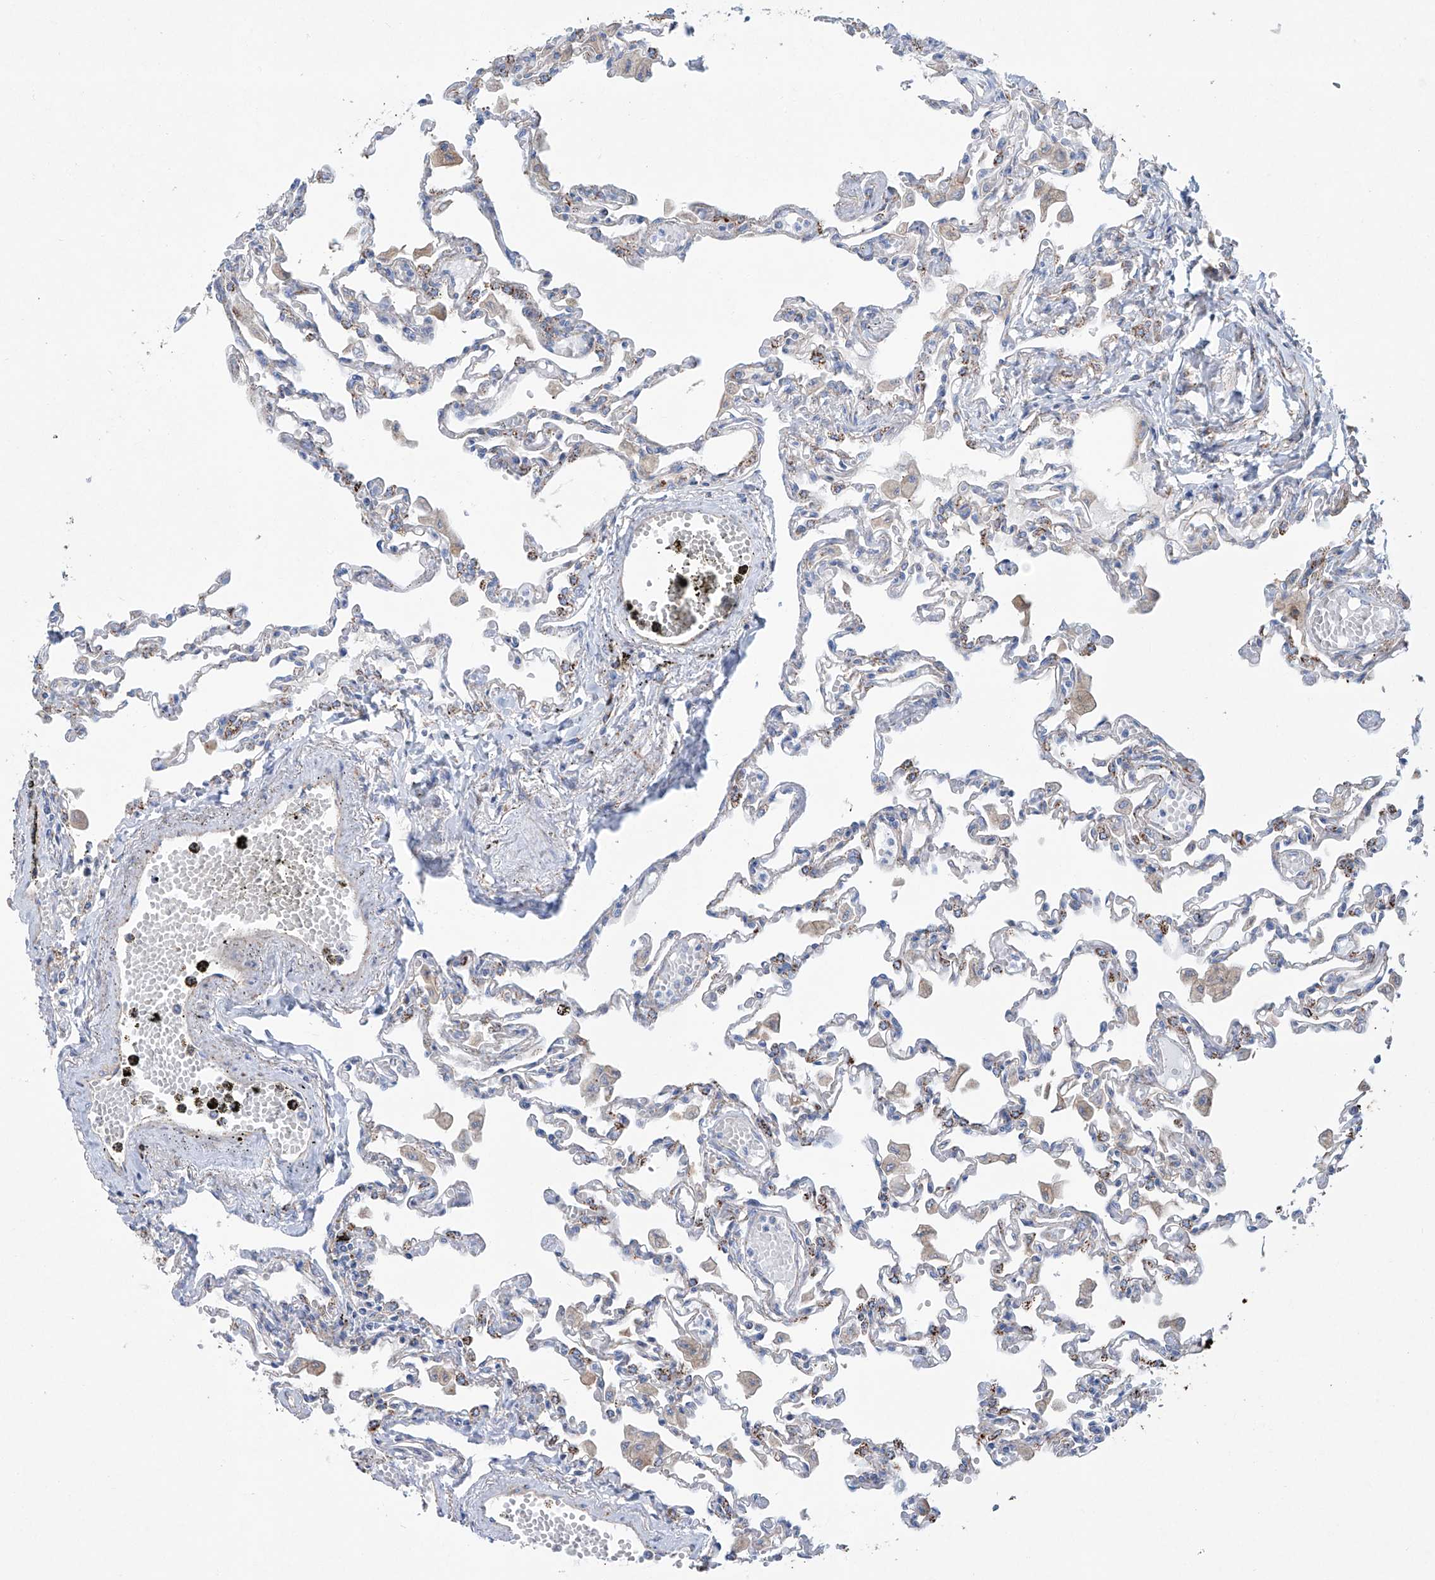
{"staining": {"intensity": "weak", "quantity": "<25%", "location": "cytoplasmic/membranous"}, "tissue": "lung", "cell_type": "Alveolar cells", "image_type": "normal", "snomed": [{"axis": "morphology", "description": "Normal tissue, NOS"}, {"axis": "topography", "description": "Bronchus"}, {"axis": "topography", "description": "Lung"}], "caption": "Alveolar cells are negative for protein expression in benign human lung. Nuclei are stained in blue.", "gene": "ALDH6A1", "patient": {"sex": "female", "age": 49}}